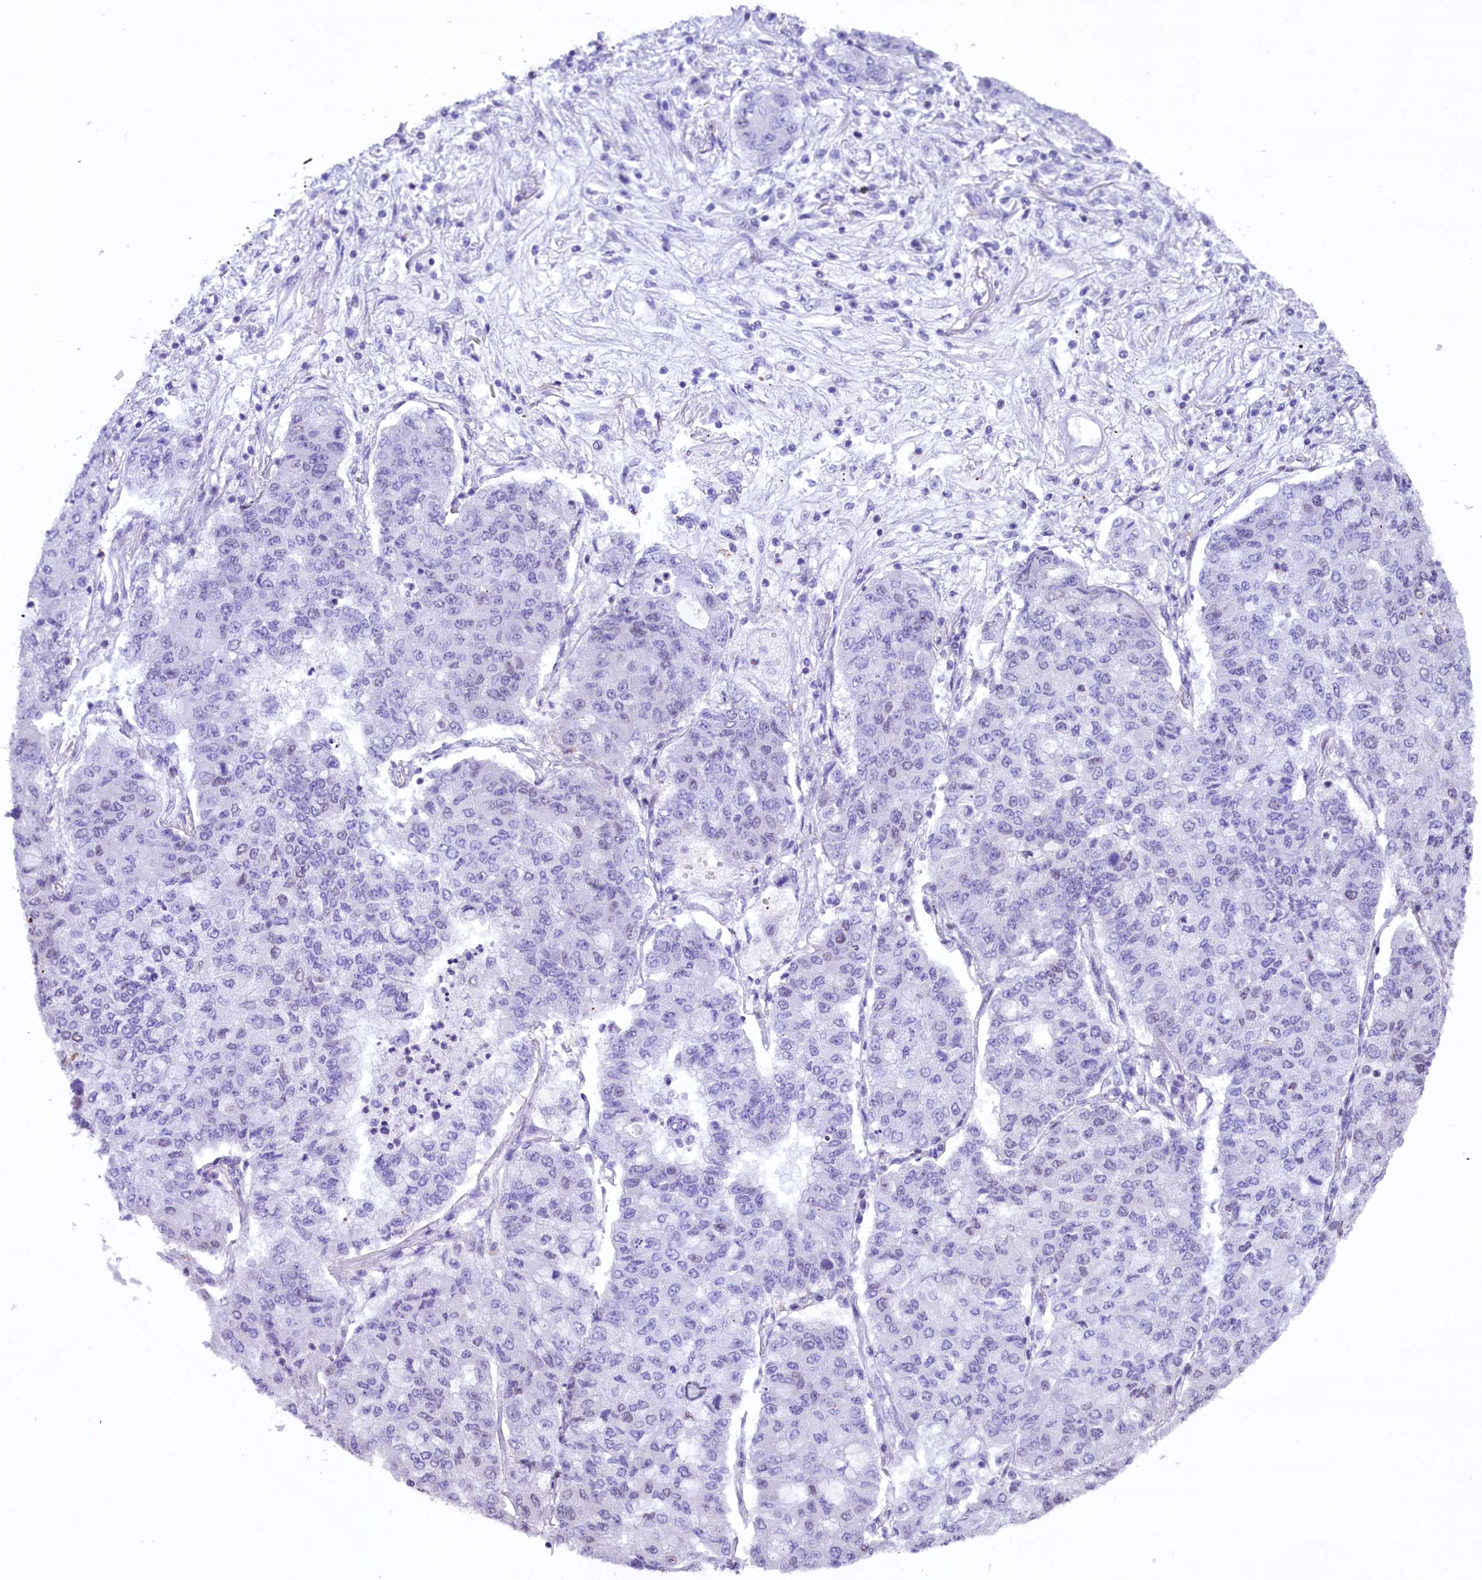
{"staining": {"intensity": "negative", "quantity": "none", "location": "none"}, "tissue": "lung cancer", "cell_type": "Tumor cells", "image_type": "cancer", "snomed": [{"axis": "morphology", "description": "Squamous cell carcinoma, NOS"}, {"axis": "topography", "description": "Lung"}], "caption": "Lung cancer was stained to show a protein in brown. There is no significant positivity in tumor cells.", "gene": "RPS6KB1", "patient": {"sex": "male", "age": 74}}